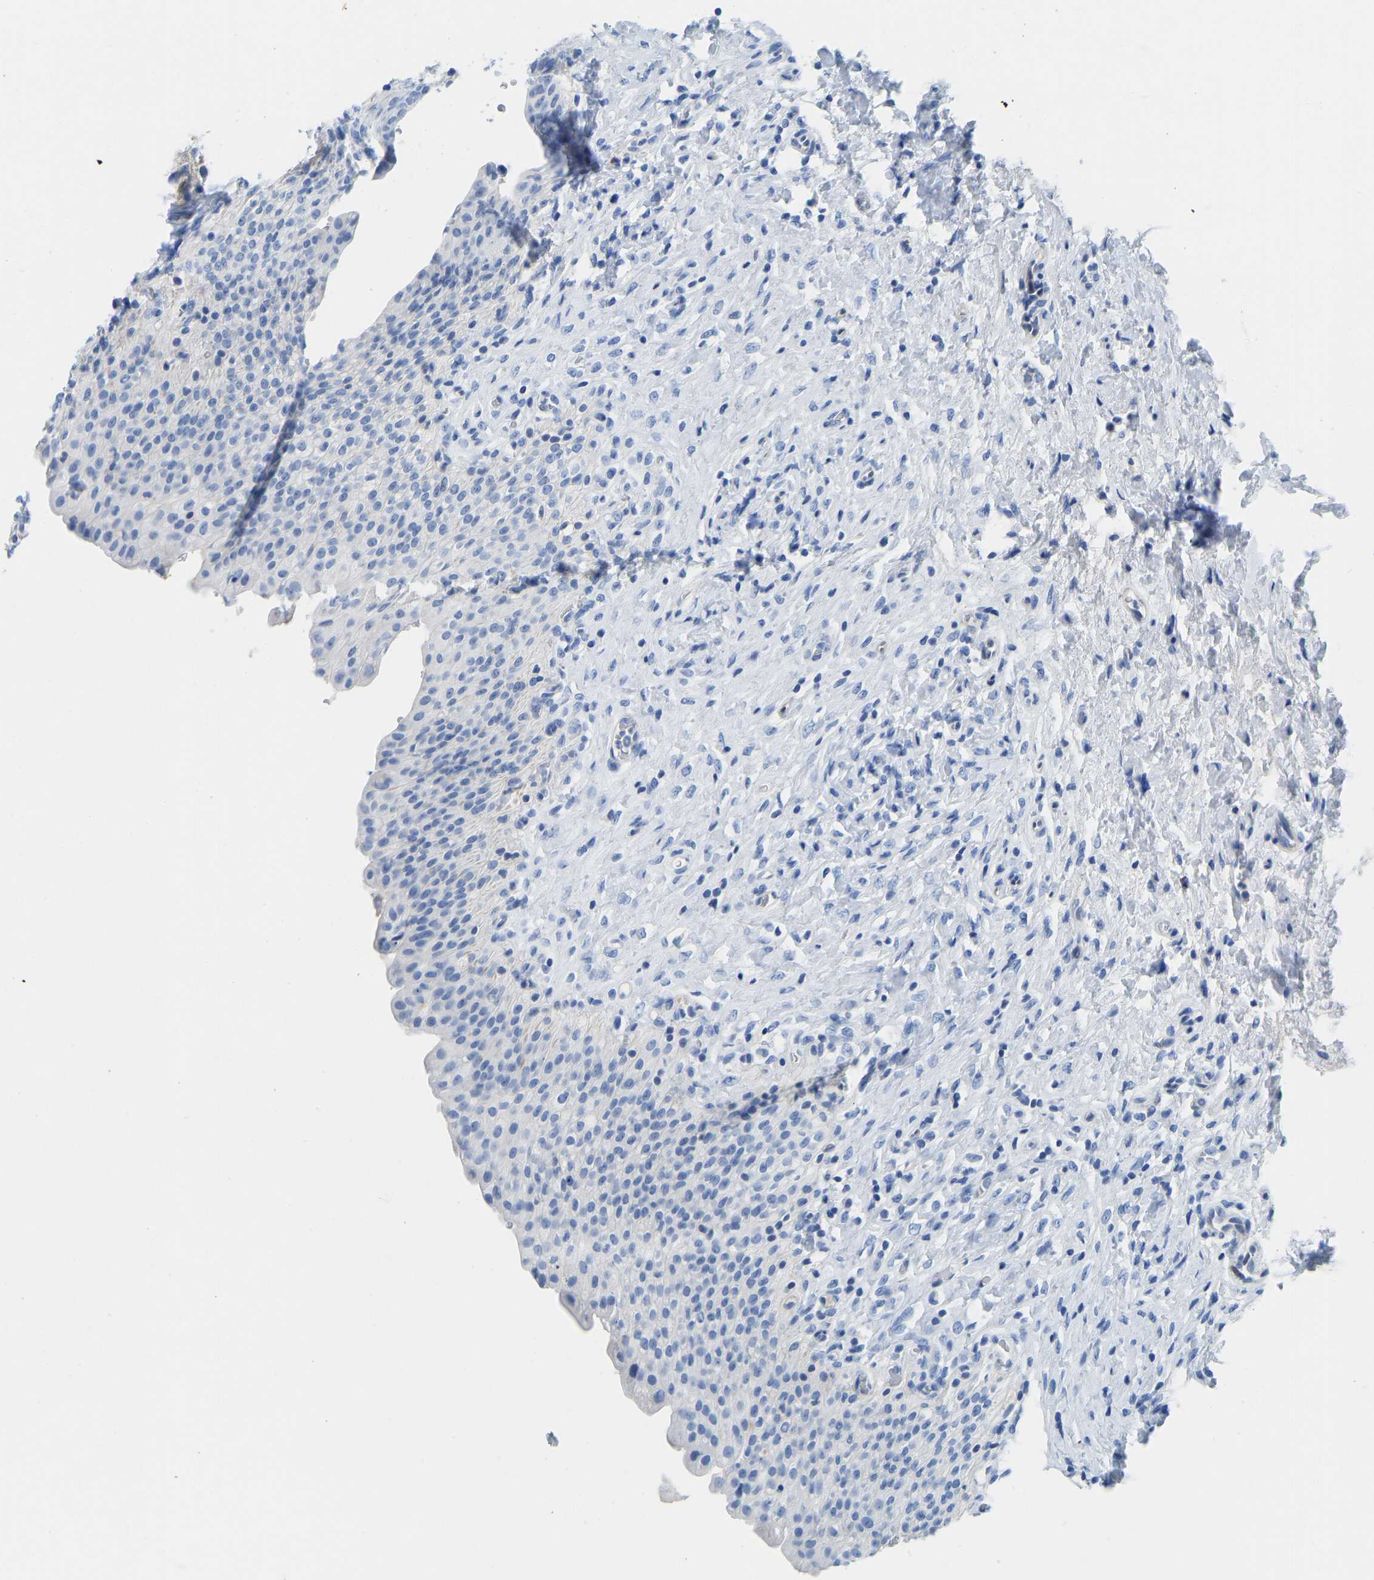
{"staining": {"intensity": "negative", "quantity": "none", "location": "none"}, "tissue": "urinary bladder", "cell_type": "Urothelial cells", "image_type": "normal", "snomed": [{"axis": "morphology", "description": "Urothelial carcinoma, High grade"}, {"axis": "topography", "description": "Urinary bladder"}], "caption": "High magnification brightfield microscopy of benign urinary bladder stained with DAB (brown) and counterstained with hematoxylin (blue): urothelial cells show no significant staining.", "gene": "NKAIN3", "patient": {"sex": "male", "age": 46}}